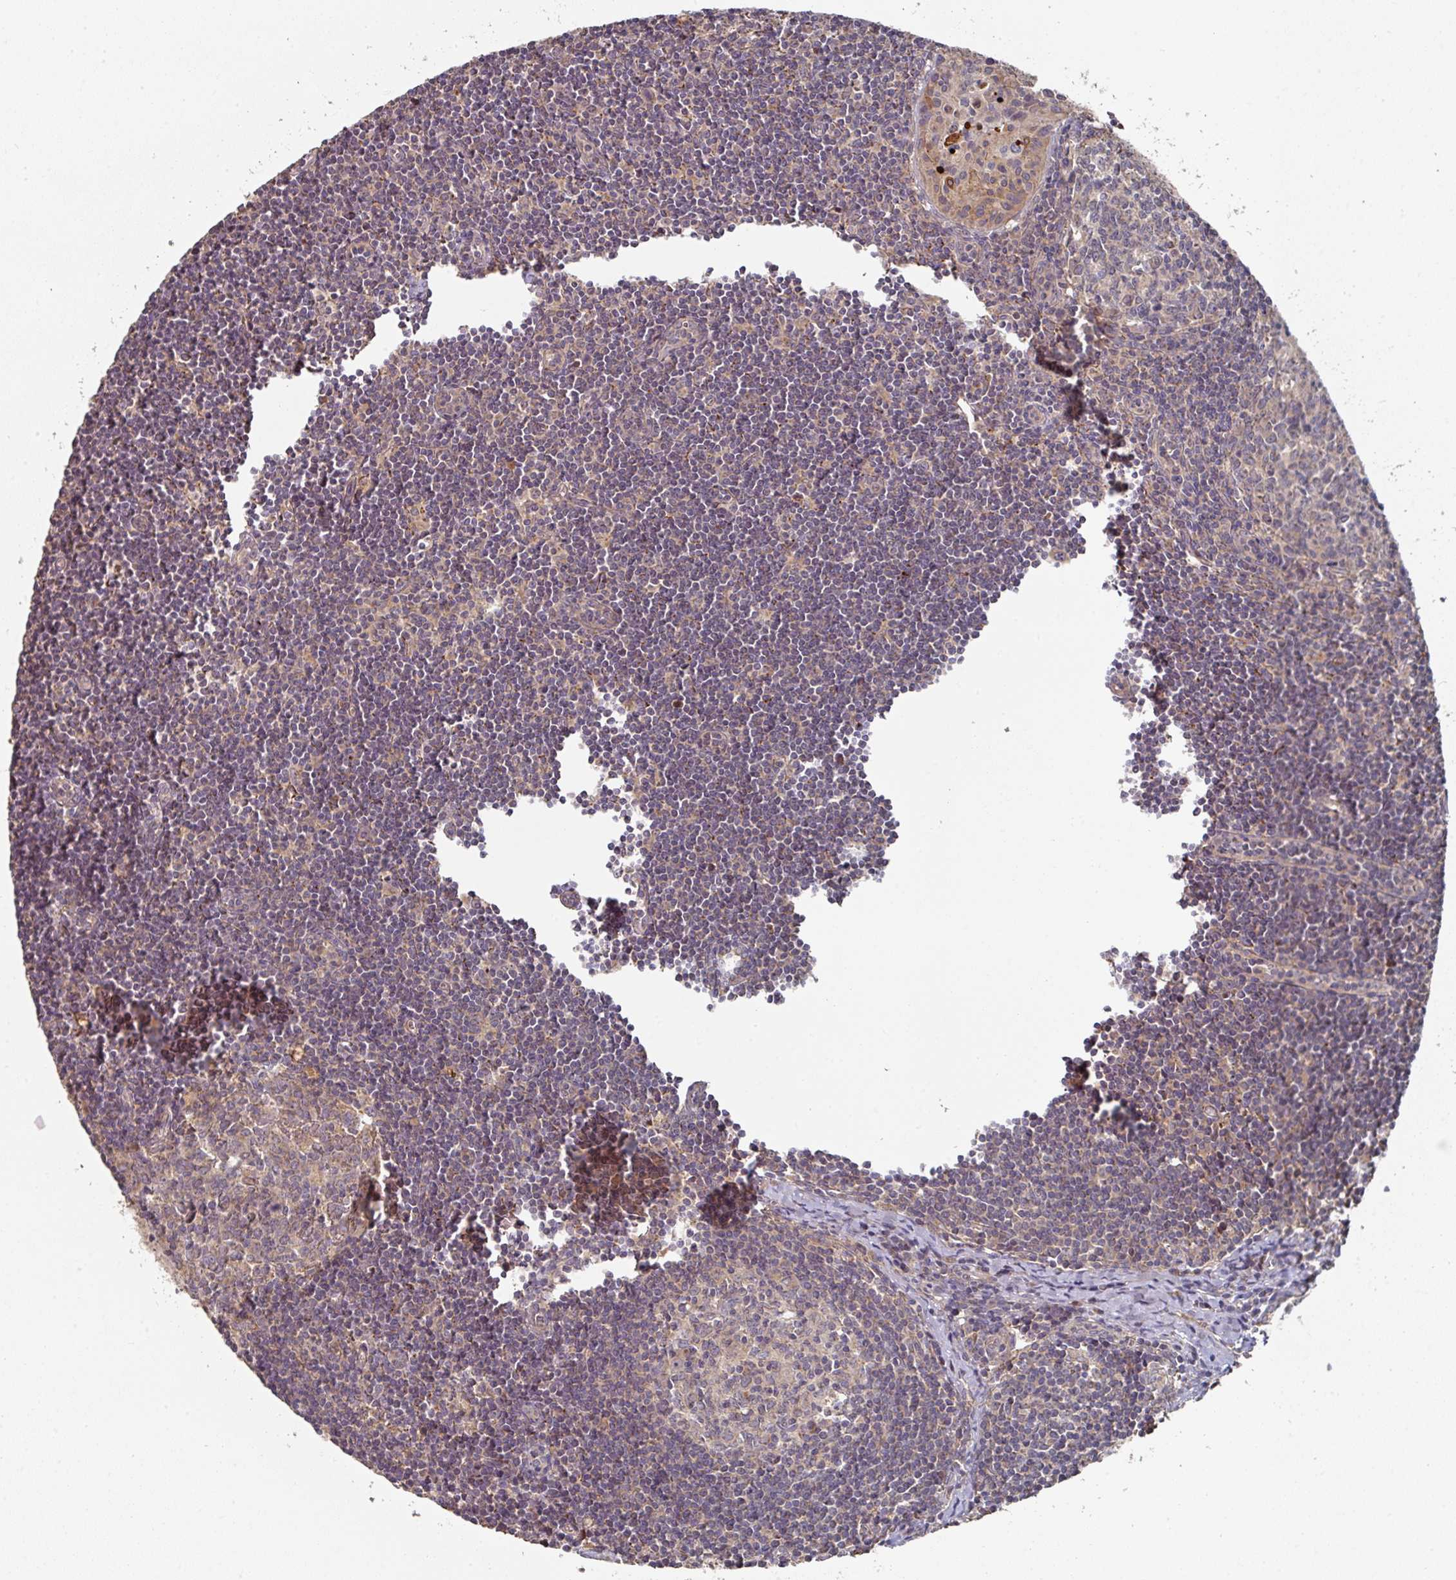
{"staining": {"intensity": "negative", "quantity": "none", "location": "none"}, "tissue": "lymph node", "cell_type": "Germinal center cells", "image_type": "normal", "snomed": [{"axis": "morphology", "description": "Normal tissue, NOS"}, {"axis": "topography", "description": "Lymph node"}], "caption": "The micrograph displays no significant staining in germinal center cells of lymph node.", "gene": "DNAJC7", "patient": {"sex": "female", "age": 29}}